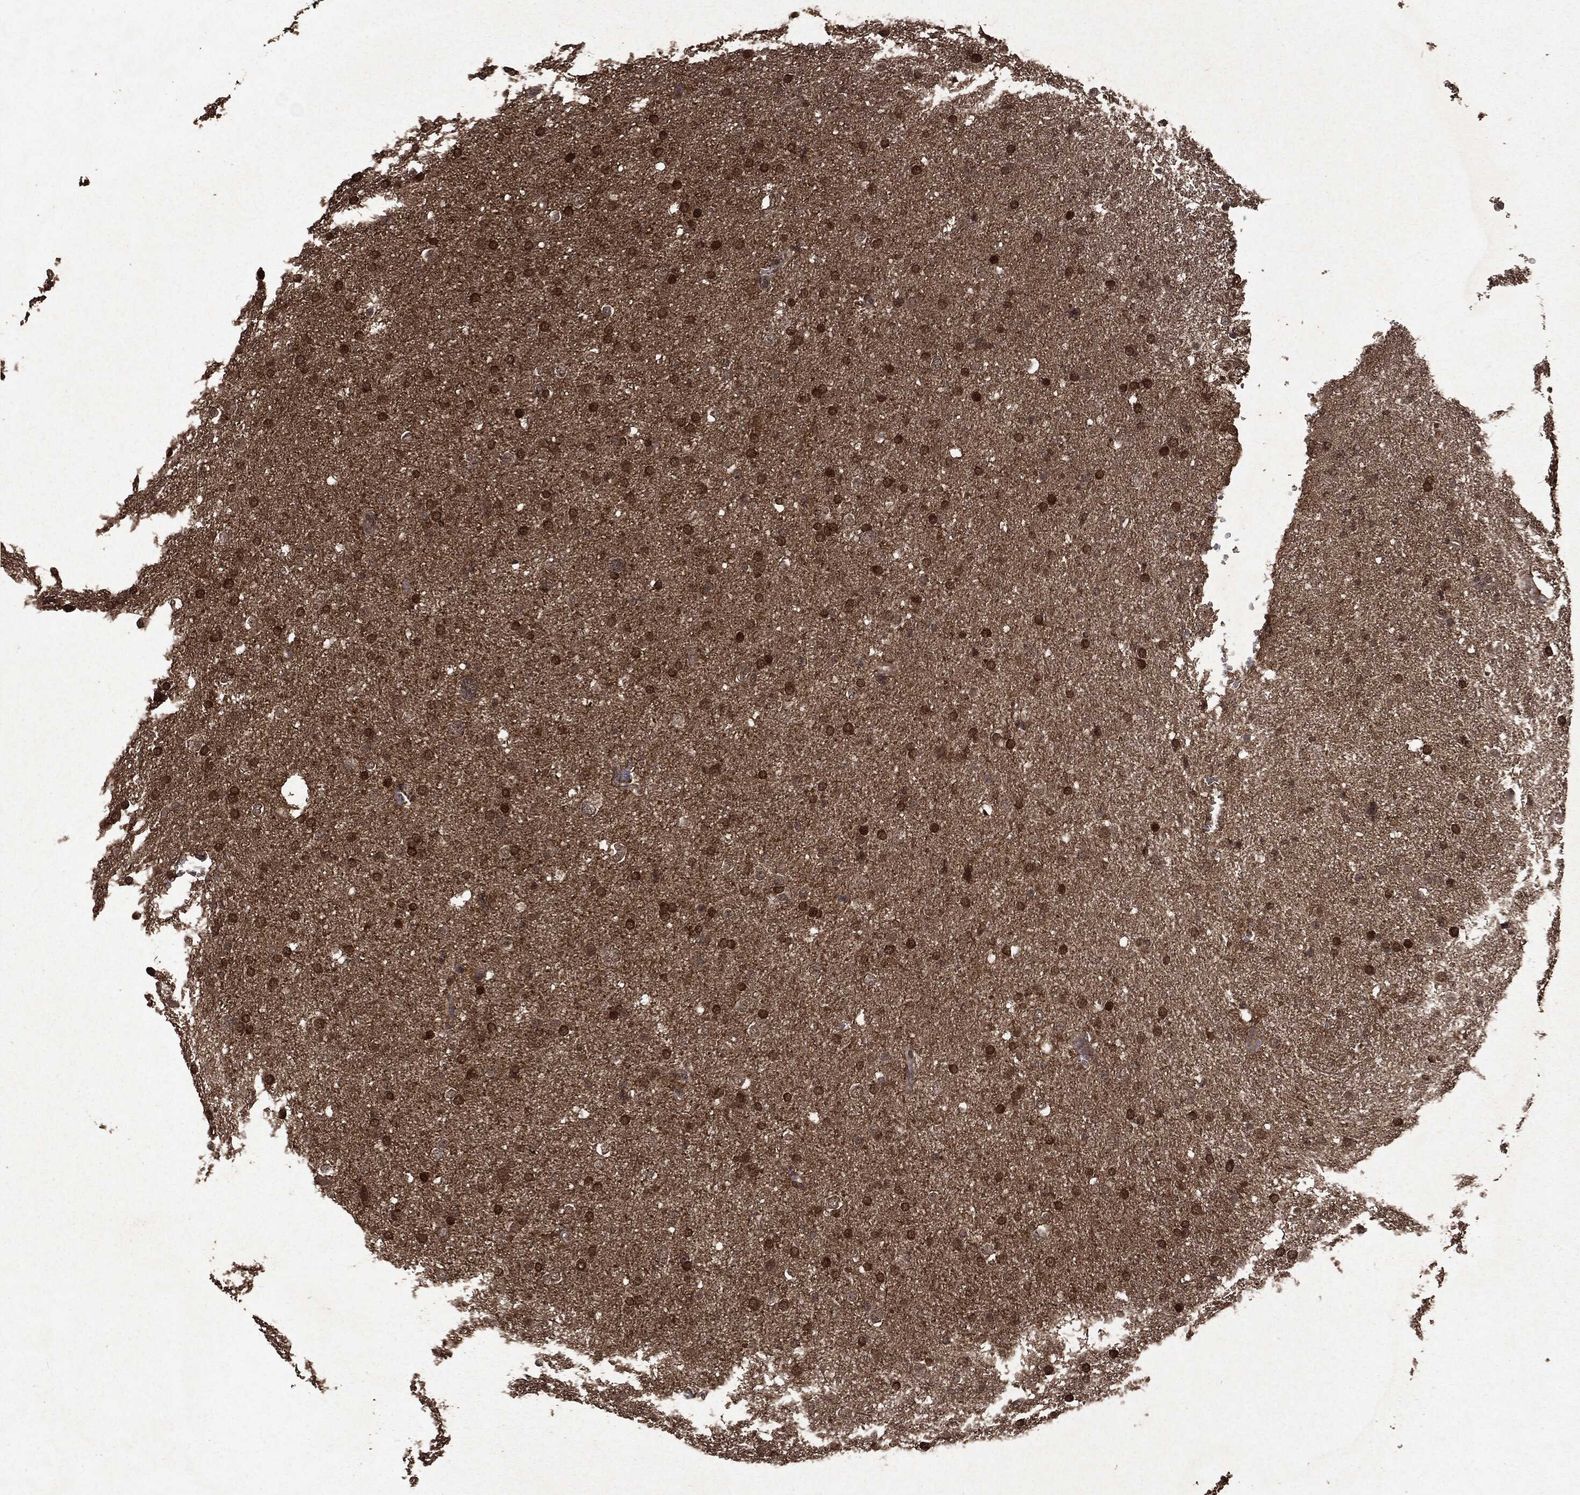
{"staining": {"intensity": "moderate", "quantity": ">75%", "location": "cytoplasmic/membranous,nuclear"}, "tissue": "glioma", "cell_type": "Tumor cells", "image_type": "cancer", "snomed": [{"axis": "morphology", "description": "Glioma, malignant, Low grade"}, {"axis": "topography", "description": "Brain"}], "caption": "A brown stain highlights moderate cytoplasmic/membranous and nuclear expression of a protein in glioma tumor cells.", "gene": "PEBP1", "patient": {"sex": "female", "age": 37}}